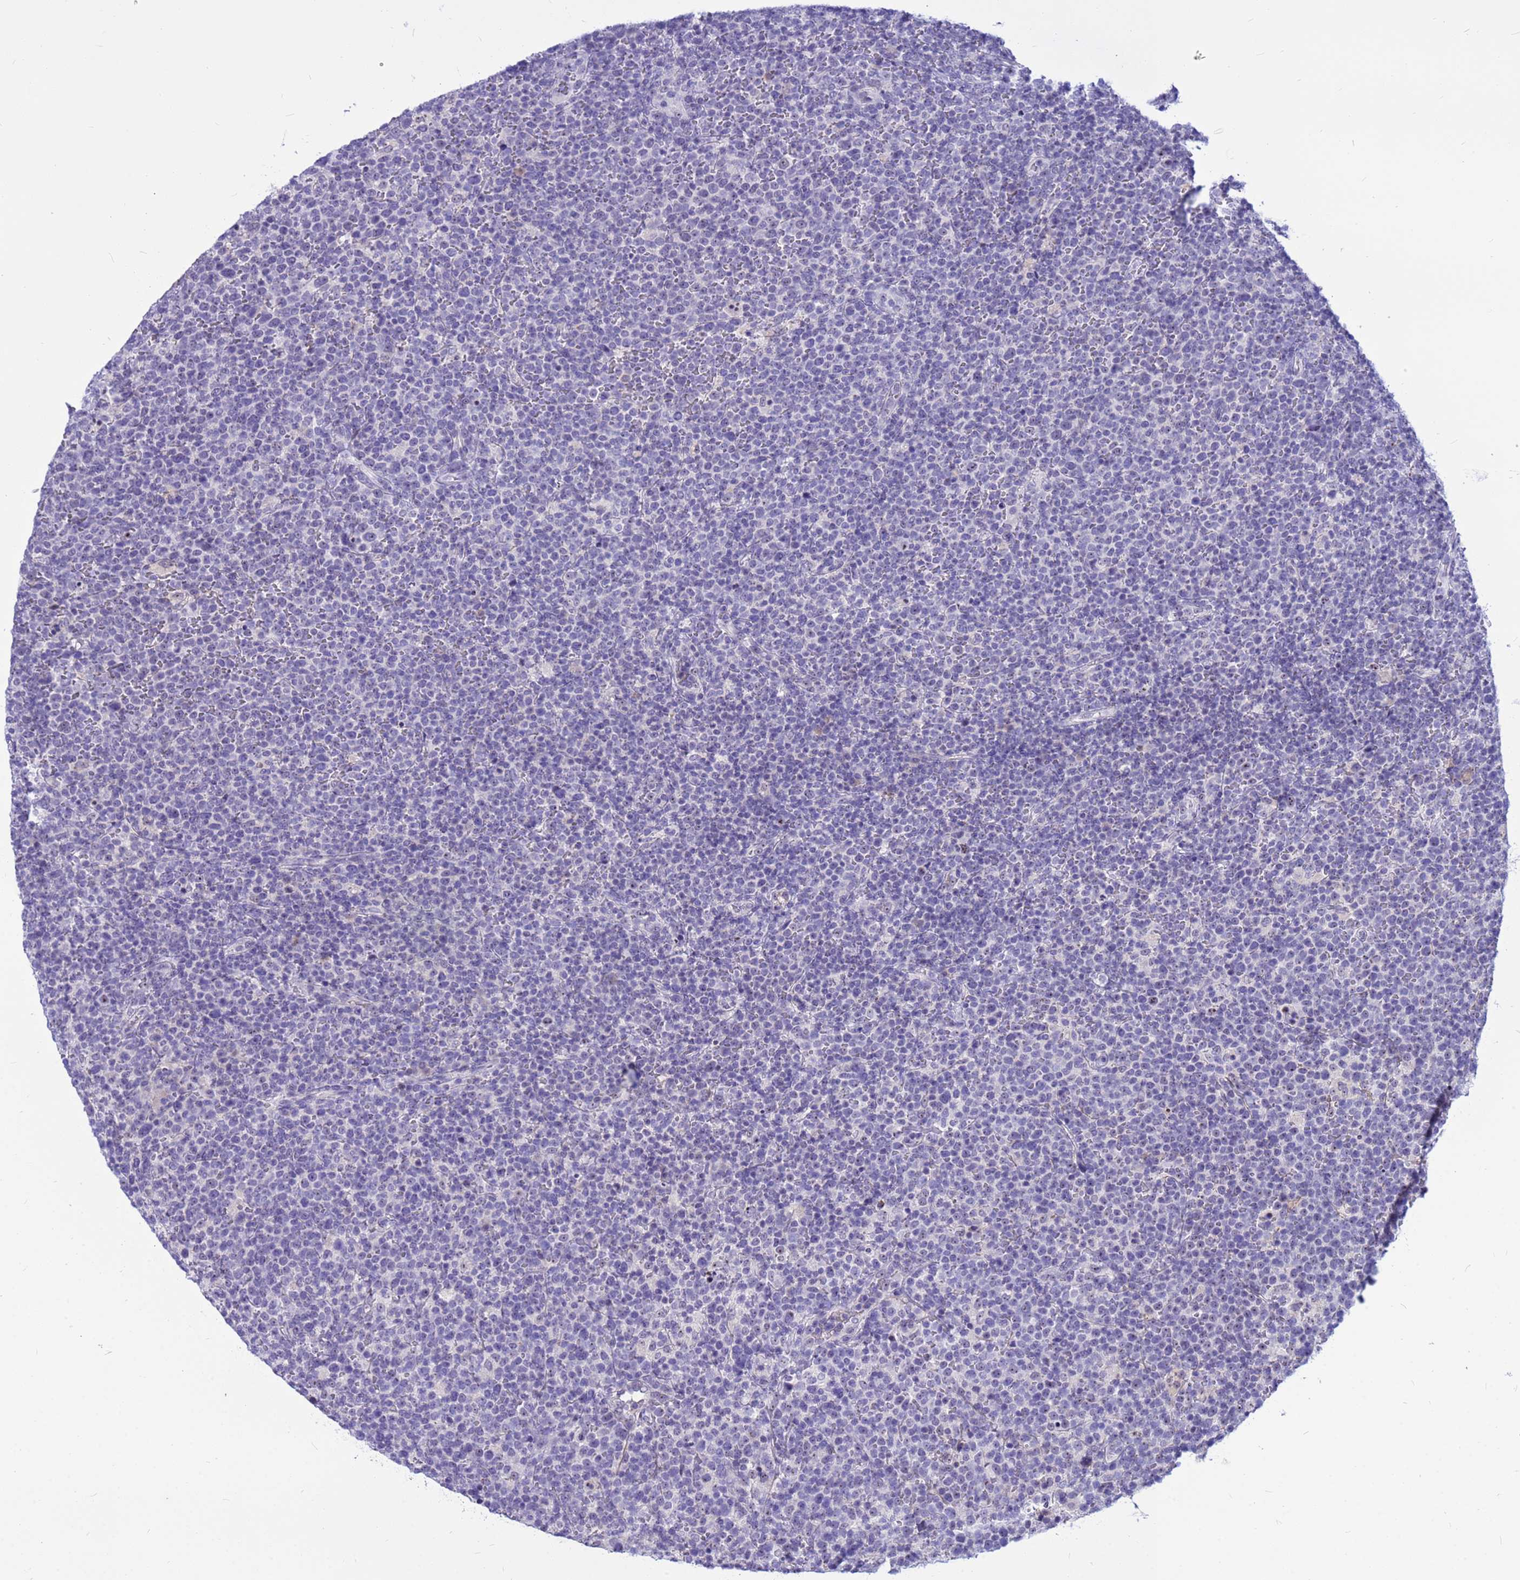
{"staining": {"intensity": "negative", "quantity": "none", "location": "none"}, "tissue": "lymphoma", "cell_type": "Tumor cells", "image_type": "cancer", "snomed": [{"axis": "morphology", "description": "Malignant lymphoma, non-Hodgkin's type, High grade"}, {"axis": "topography", "description": "Lymph node"}], "caption": "Tumor cells show no significant protein staining in lymphoma.", "gene": "DMRTC2", "patient": {"sex": "male", "age": 61}}